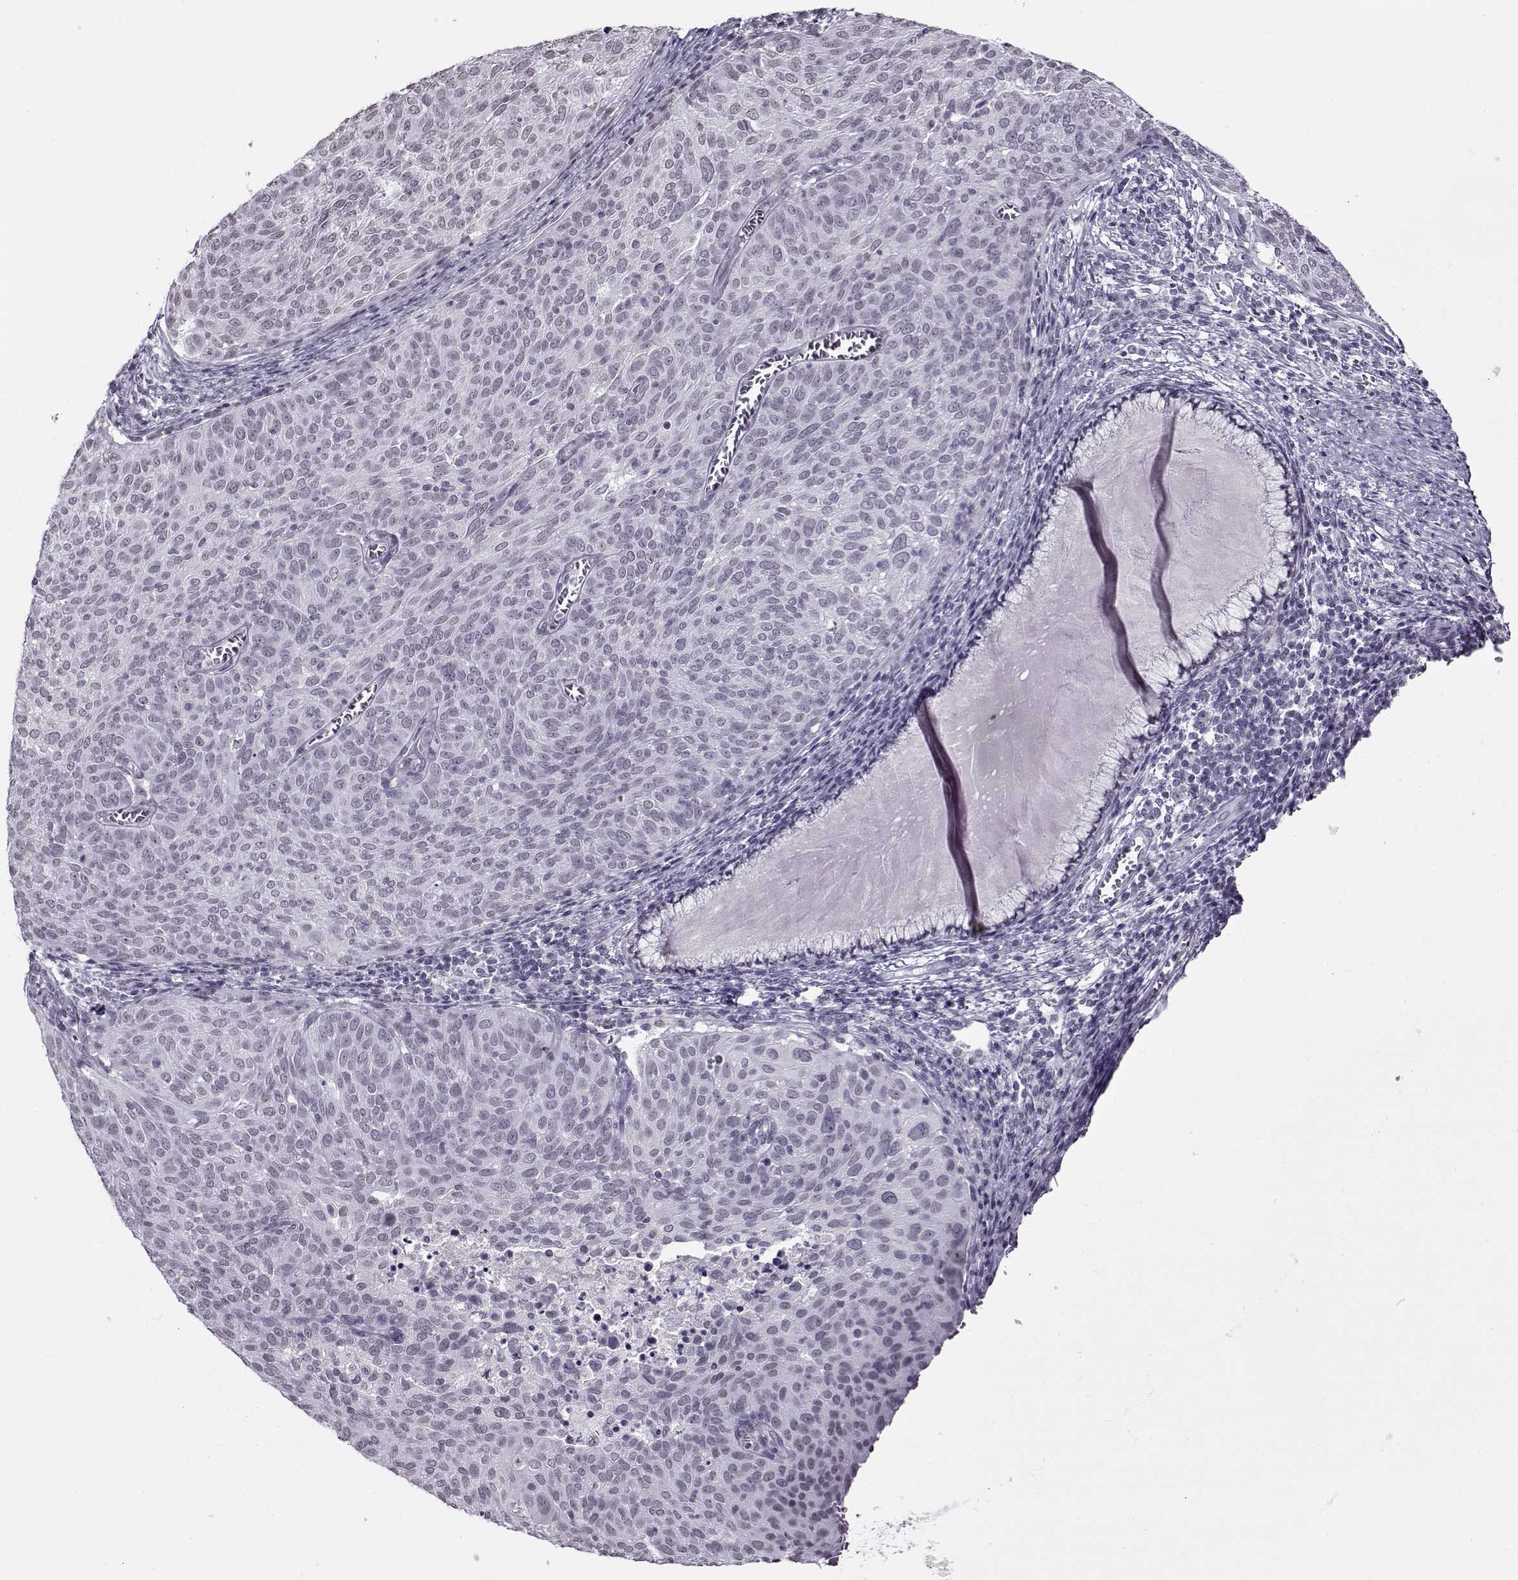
{"staining": {"intensity": "negative", "quantity": "none", "location": "none"}, "tissue": "cervical cancer", "cell_type": "Tumor cells", "image_type": "cancer", "snomed": [{"axis": "morphology", "description": "Squamous cell carcinoma, NOS"}, {"axis": "topography", "description": "Cervix"}], "caption": "An immunohistochemistry image of cervical cancer (squamous cell carcinoma) is shown. There is no staining in tumor cells of cervical cancer (squamous cell carcinoma).", "gene": "PRMT8", "patient": {"sex": "female", "age": 39}}